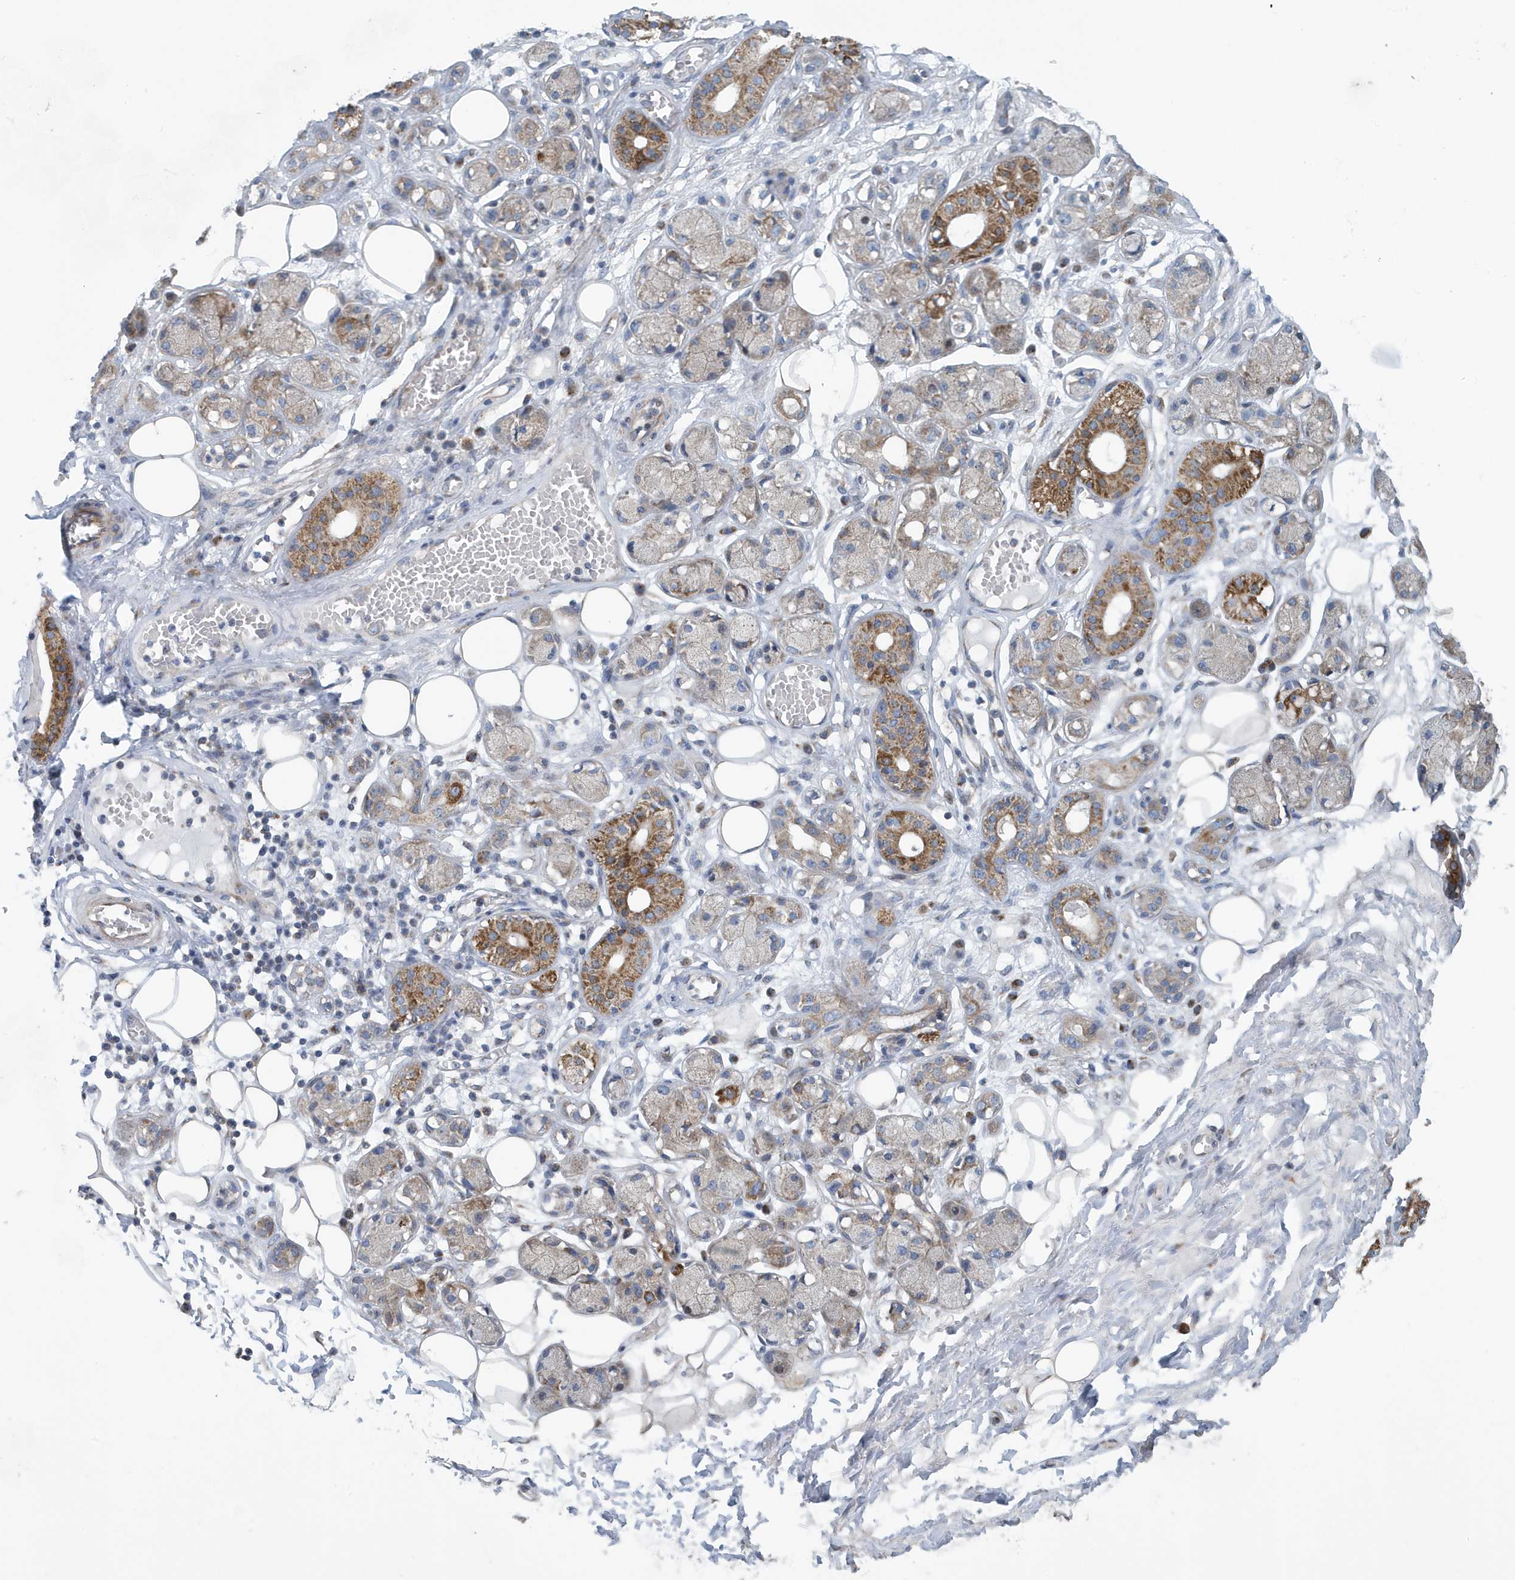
{"staining": {"intensity": "negative", "quantity": "none", "location": "none"}, "tissue": "adipose tissue", "cell_type": "Adipocytes", "image_type": "normal", "snomed": [{"axis": "morphology", "description": "Normal tissue, NOS"}, {"axis": "morphology", "description": "Inflammation, NOS"}, {"axis": "topography", "description": "Salivary gland"}, {"axis": "topography", "description": "Peripheral nerve tissue"}], "caption": "The histopathology image demonstrates no significant staining in adipocytes of adipose tissue. (DAB (3,3'-diaminobenzidine) immunohistochemistry (IHC), high magnification).", "gene": "PPM1M", "patient": {"sex": "female", "age": 75}}